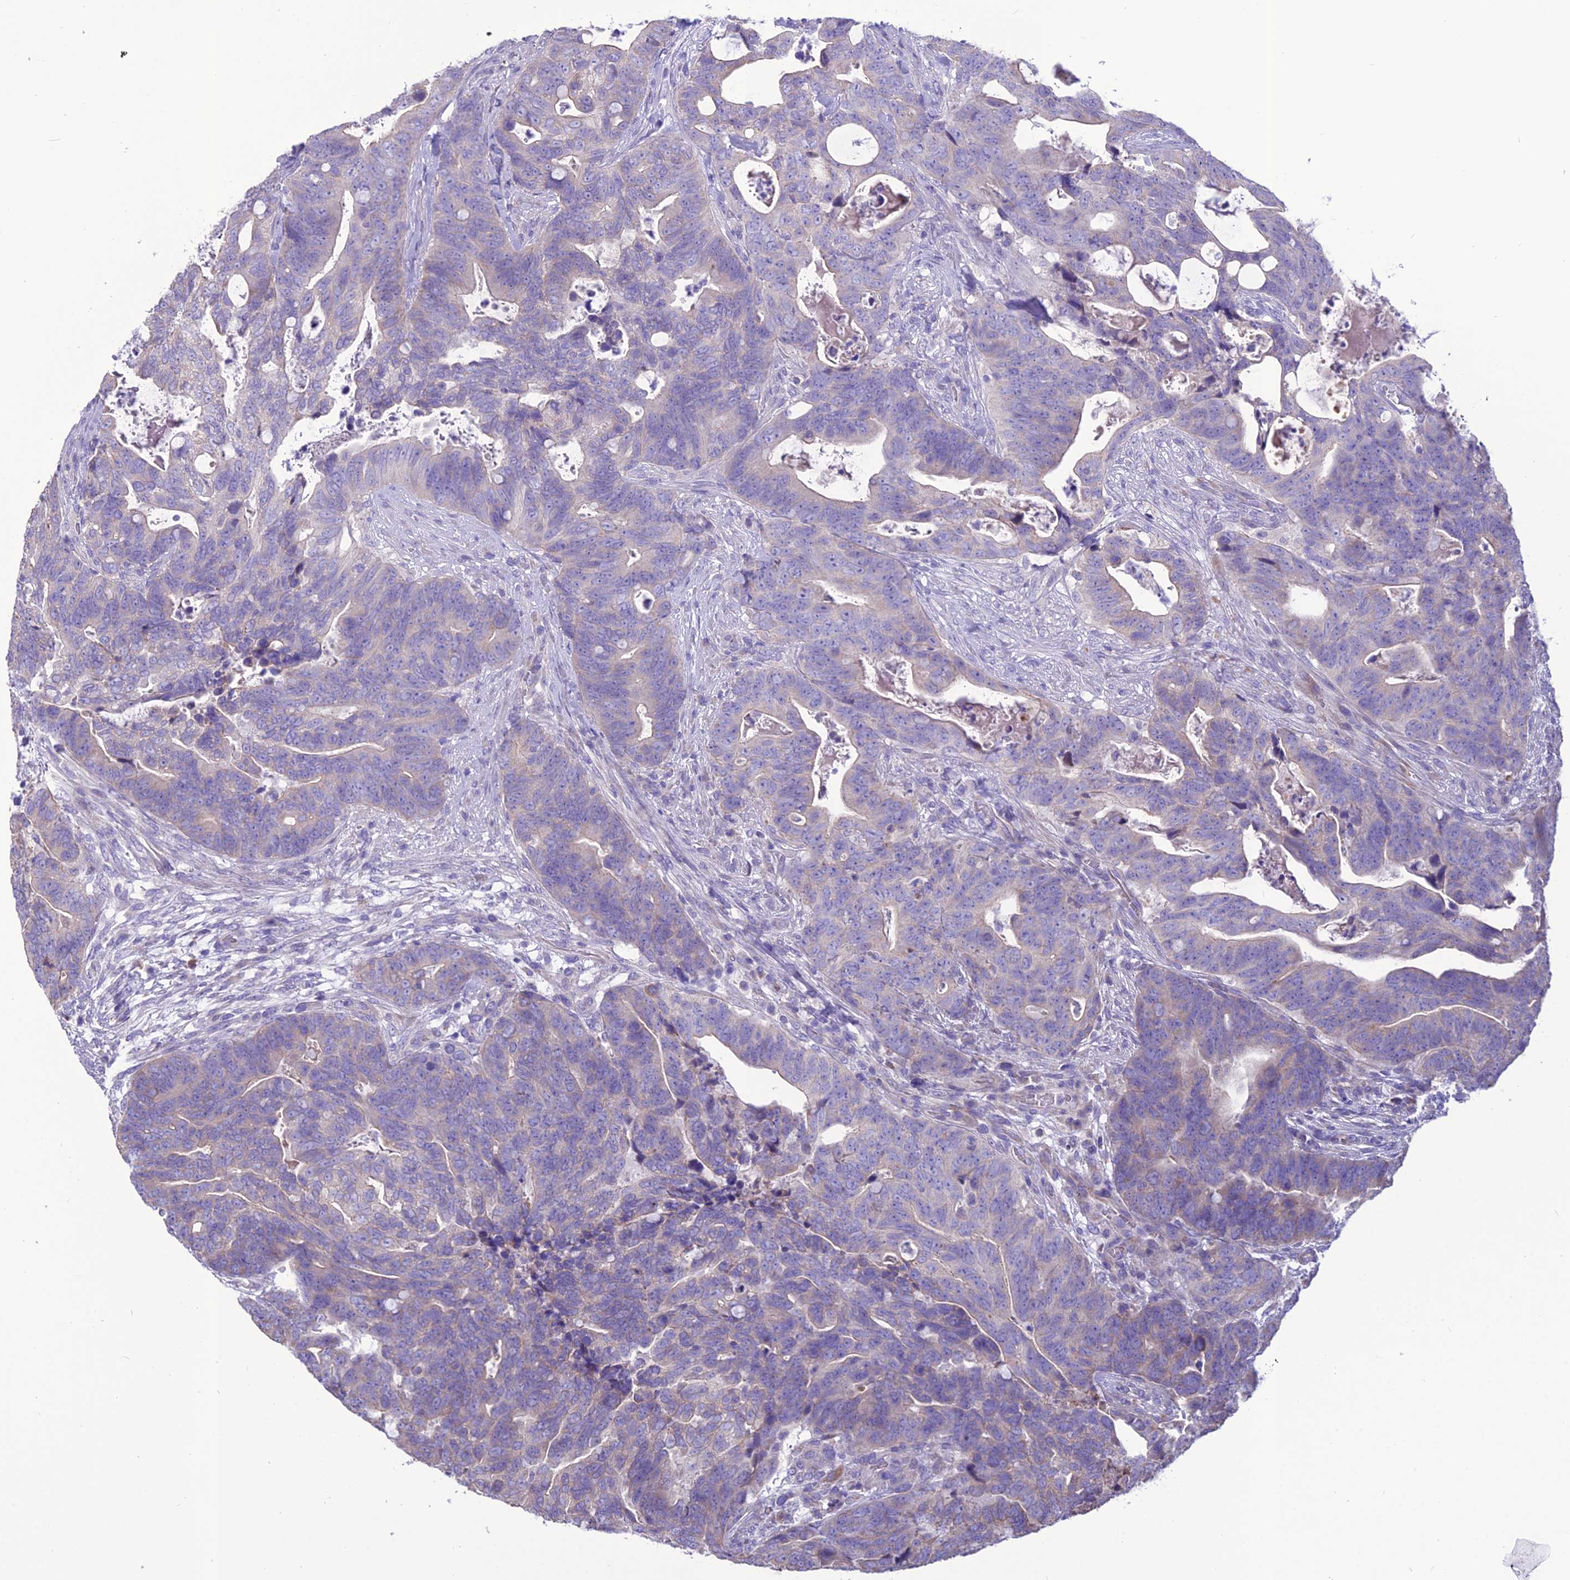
{"staining": {"intensity": "negative", "quantity": "none", "location": "none"}, "tissue": "colorectal cancer", "cell_type": "Tumor cells", "image_type": "cancer", "snomed": [{"axis": "morphology", "description": "Adenocarcinoma, NOS"}, {"axis": "topography", "description": "Colon"}], "caption": "DAB immunohistochemical staining of human adenocarcinoma (colorectal) demonstrates no significant expression in tumor cells.", "gene": "BHMT2", "patient": {"sex": "female", "age": 82}}